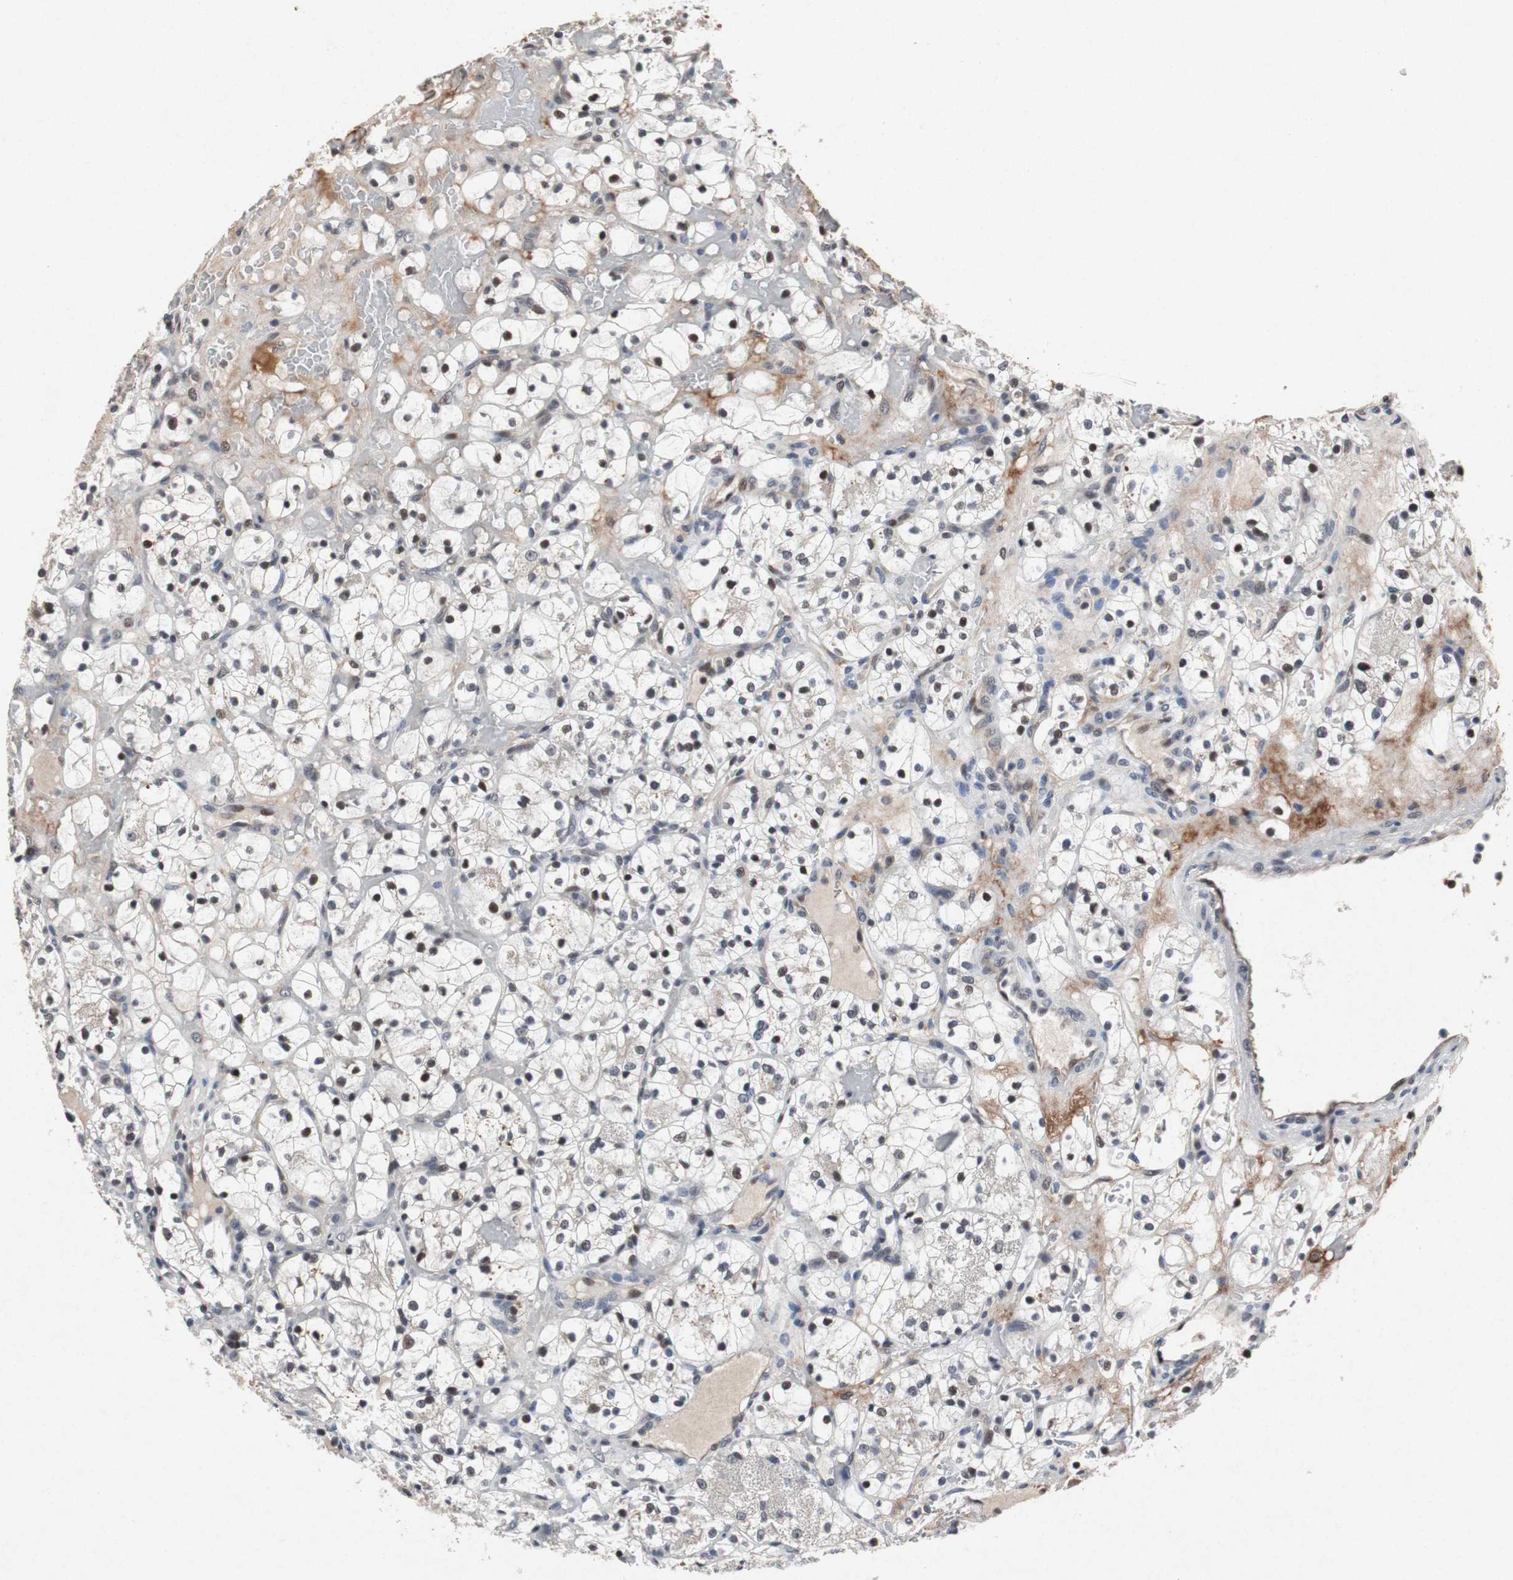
{"staining": {"intensity": "negative", "quantity": "none", "location": "none"}, "tissue": "renal cancer", "cell_type": "Tumor cells", "image_type": "cancer", "snomed": [{"axis": "morphology", "description": "Adenocarcinoma, NOS"}, {"axis": "topography", "description": "Kidney"}], "caption": "A high-resolution histopathology image shows immunohistochemistry staining of adenocarcinoma (renal), which displays no significant staining in tumor cells.", "gene": "TP63", "patient": {"sex": "female", "age": 60}}